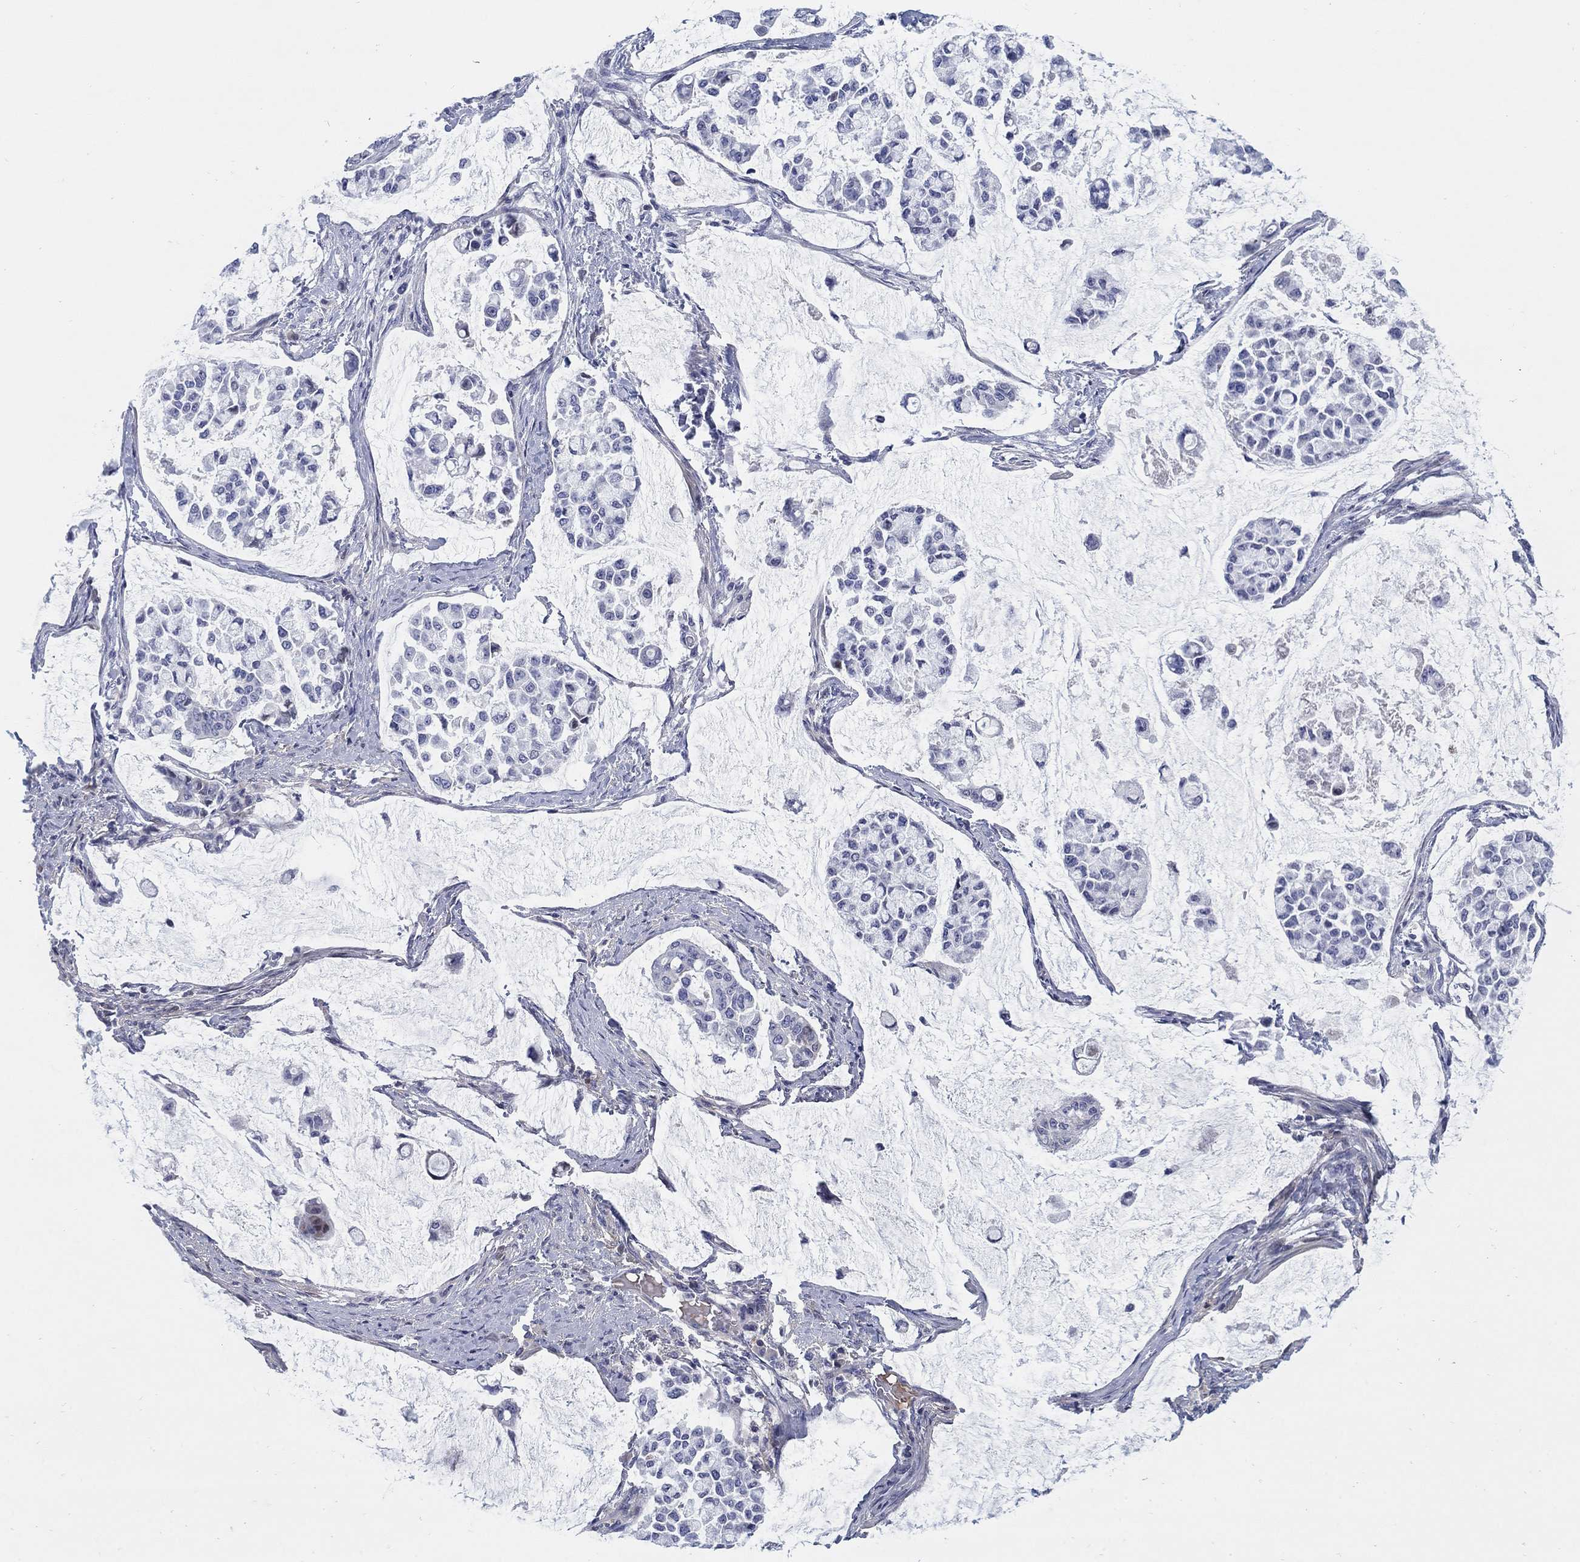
{"staining": {"intensity": "negative", "quantity": "none", "location": "none"}, "tissue": "stomach cancer", "cell_type": "Tumor cells", "image_type": "cancer", "snomed": [{"axis": "morphology", "description": "Adenocarcinoma, NOS"}, {"axis": "topography", "description": "Stomach"}], "caption": "Protein analysis of stomach adenocarcinoma reveals no significant positivity in tumor cells.", "gene": "HEATR4", "patient": {"sex": "male", "age": 82}}